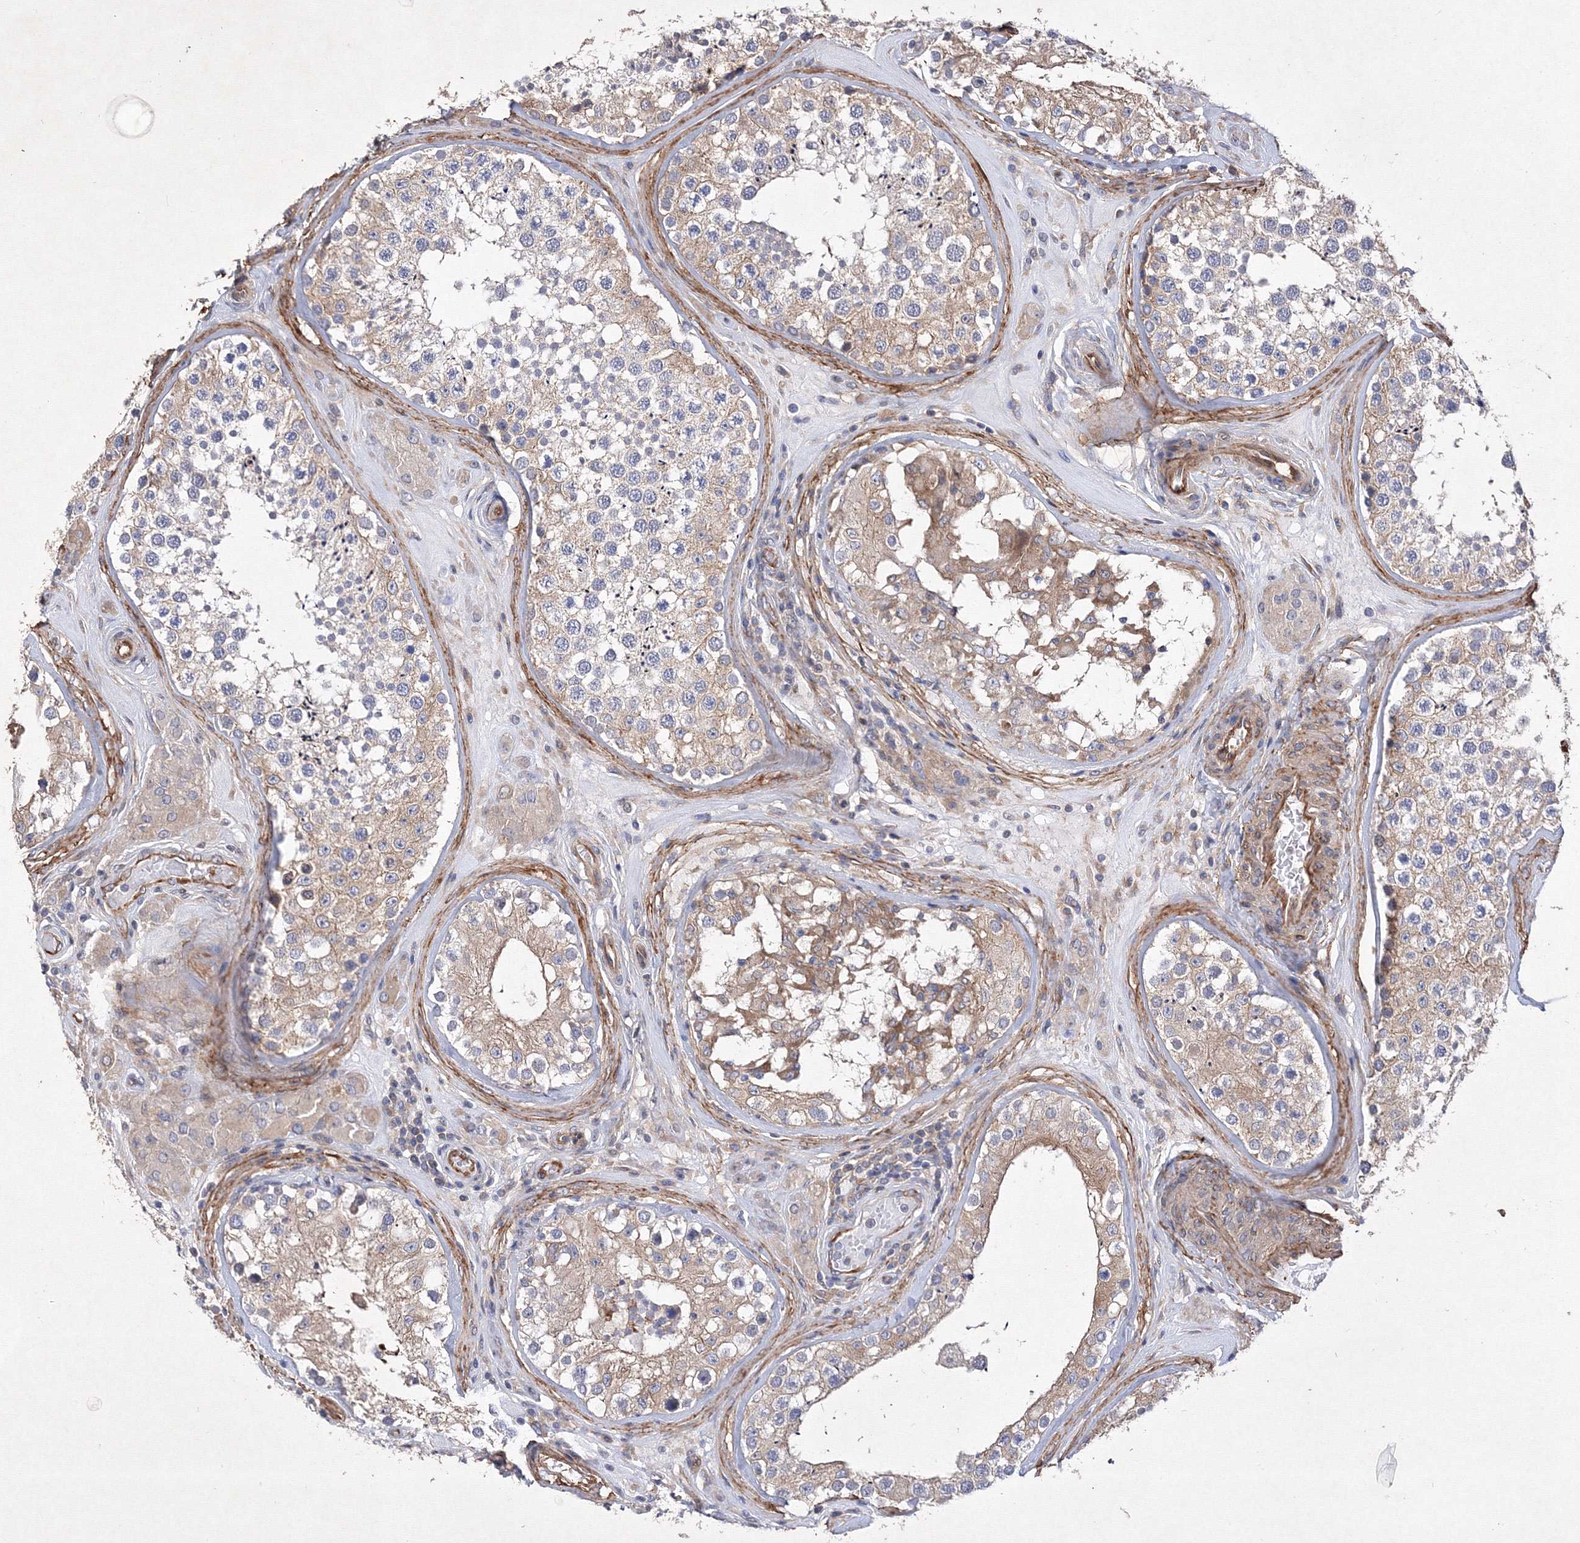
{"staining": {"intensity": "weak", "quantity": ">75%", "location": "cytoplasmic/membranous"}, "tissue": "testis", "cell_type": "Cells in seminiferous ducts", "image_type": "normal", "snomed": [{"axis": "morphology", "description": "Normal tissue, NOS"}, {"axis": "topography", "description": "Testis"}], "caption": "IHC image of unremarkable human testis stained for a protein (brown), which shows low levels of weak cytoplasmic/membranous expression in approximately >75% of cells in seminiferous ducts.", "gene": "SNX18", "patient": {"sex": "male", "age": 46}}